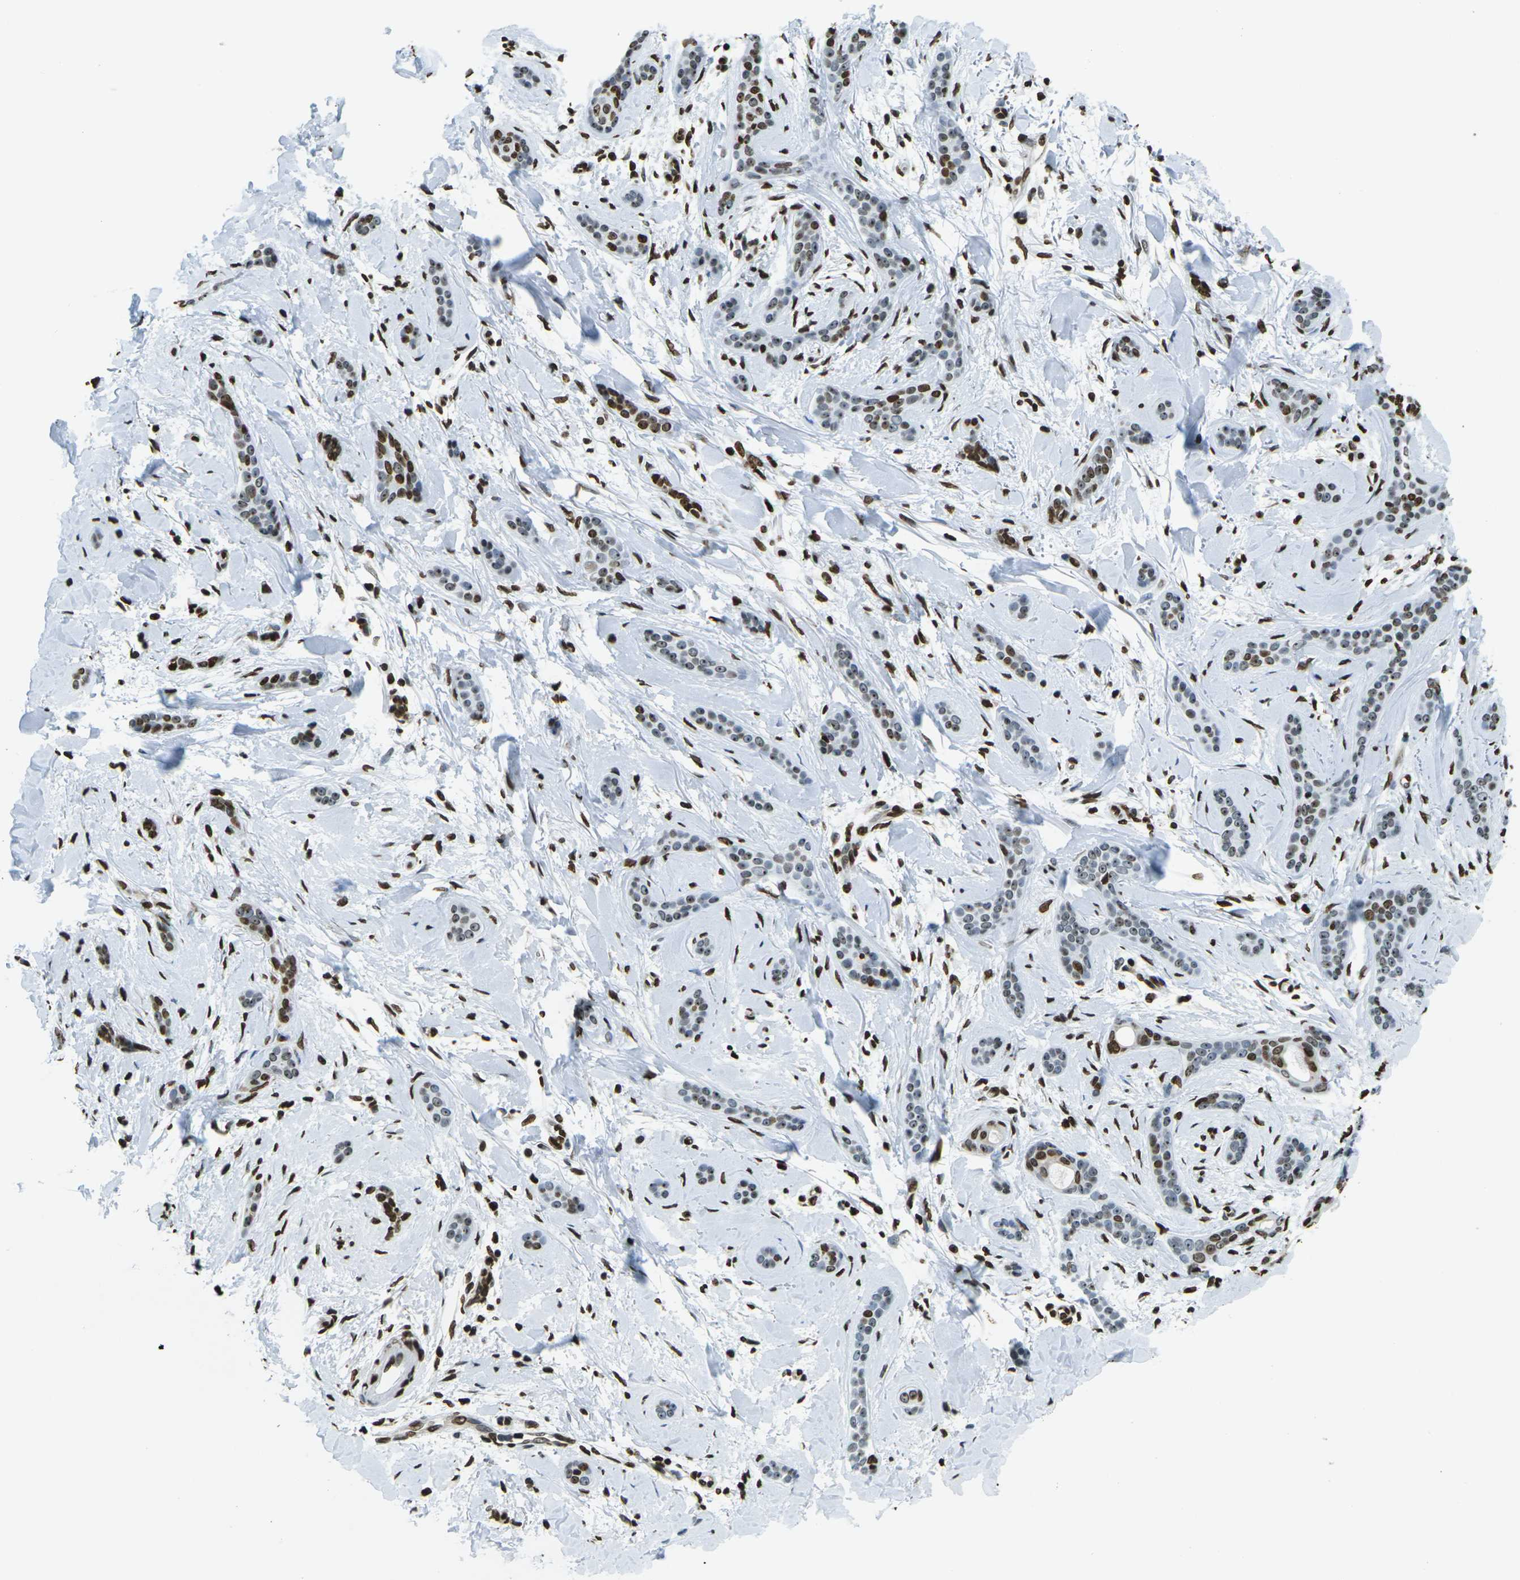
{"staining": {"intensity": "moderate", "quantity": "25%-75%", "location": "nuclear"}, "tissue": "skin cancer", "cell_type": "Tumor cells", "image_type": "cancer", "snomed": [{"axis": "morphology", "description": "Basal cell carcinoma"}, {"axis": "morphology", "description": "Adnexal tumor, benign"}, {"axis": "topography", "description": "Skin"}], "caption": "DAB (3,3'-diaminobenzidine) immunohistochemical staining of basal cell carcinoma (skin) shows moderate nuclear protein positivity in about 25%-75% of tumor cells. Nuclei are stained in blue.", "gene": "H1-2", "patient": {"sex": "female", "age": 42}}